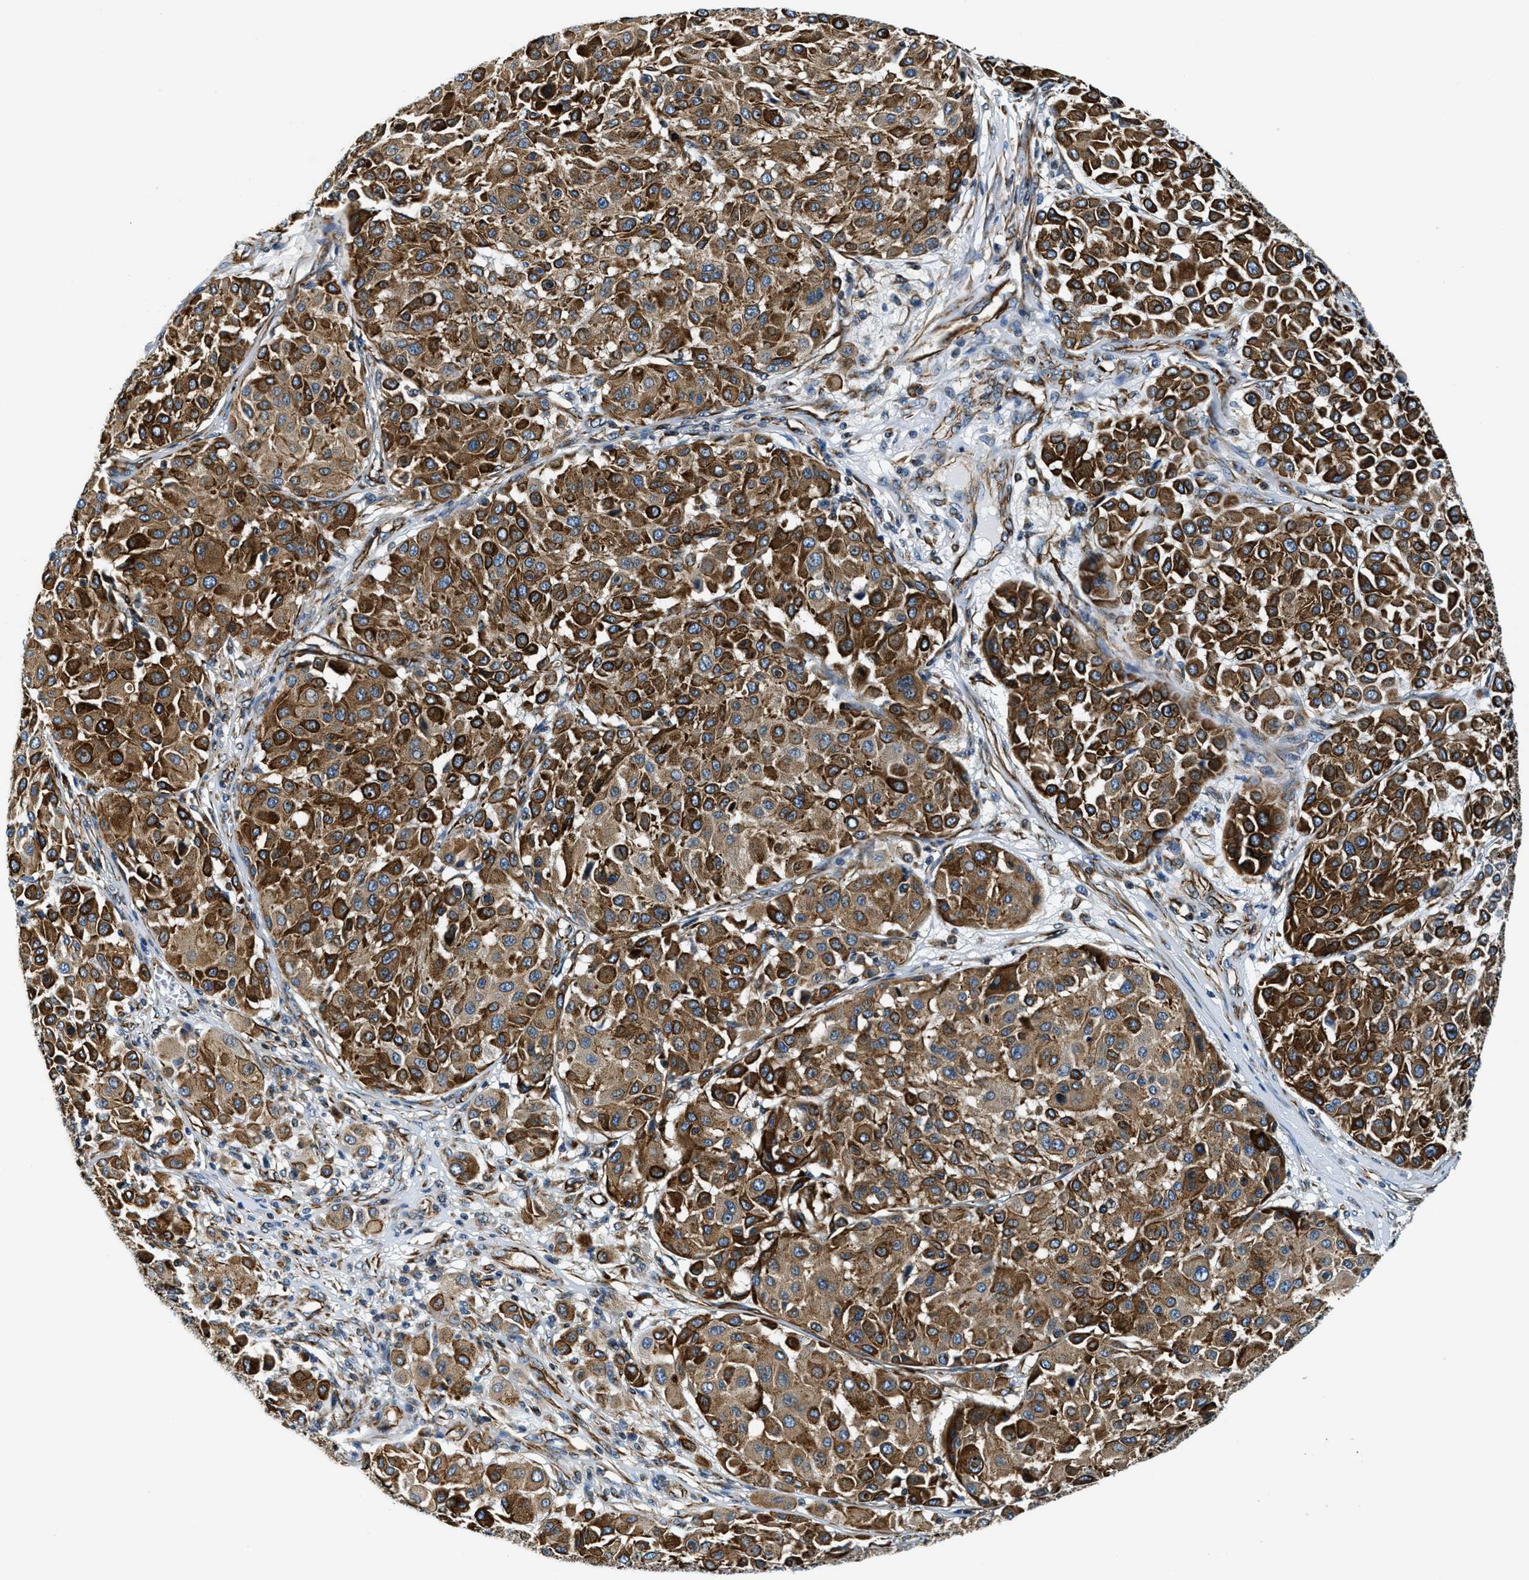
{"staining": {"intensity": "strong", "quantity": ">75%", "location": "cytoplasmic/membranous"}, "tissue": "melanoma", "cell_type": "Tumor cells", "image_type": "cancer", "snomed": [{"axis": "morphology", "description": "Malignant melanoma, Metastatic site"}, {"axis": "topography", "description": "Soft tissue"}], "caption": "IHC micrograph of neoplastic tissue: malignant melanoma (metastatic site) stained using IHC shows high levels of strong protein expression localized specifically in the cytoplasmic/membranous of tumor cells, appearing as a cytoplasmic/membranous brown color.", "gene": "GNS", "patient": {"sex": "male", "age": 41}}